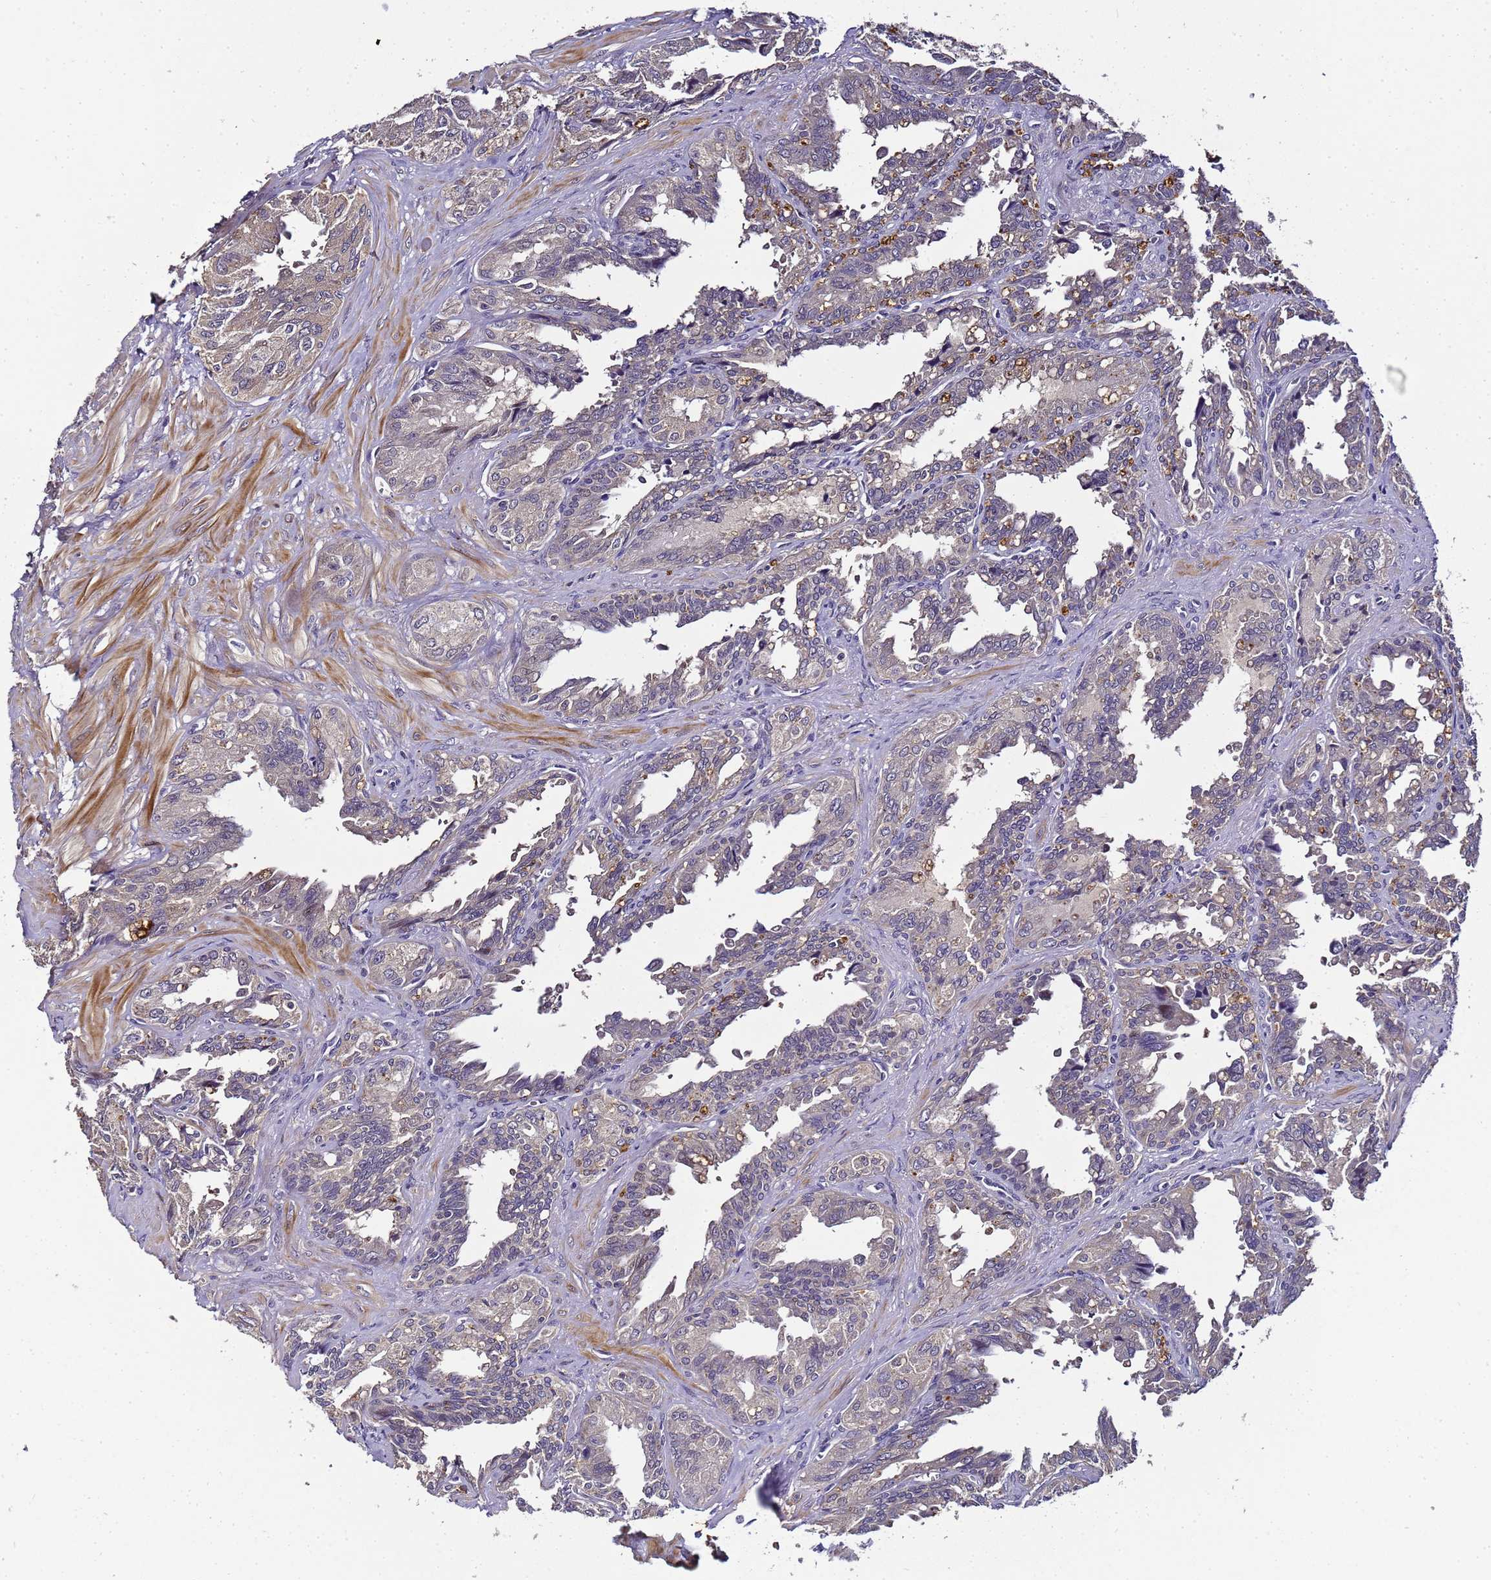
{"staining": {"intensity": "weak", "quantity": "25%-75%", "location": "cytoplasmic/membranous"}, "tissue": "seminal vesicle", "cell_type": "Glandular cells", "image_type": "normal", "snomed": [{"axis": "morphology", "description": "Normal tissue, NOS"}, {"axis": "topography", "description": "Seminal veicle"}], "caption": "IHC micrograph of unremarkable seminal vesicle stained for a protein (brown), which displays low levels of weak cytoplasmic/membranous staining in about 25%-75% of glandular cells.", "gene": "LGI4", "patient": {"sex": "male", "age": 67}}